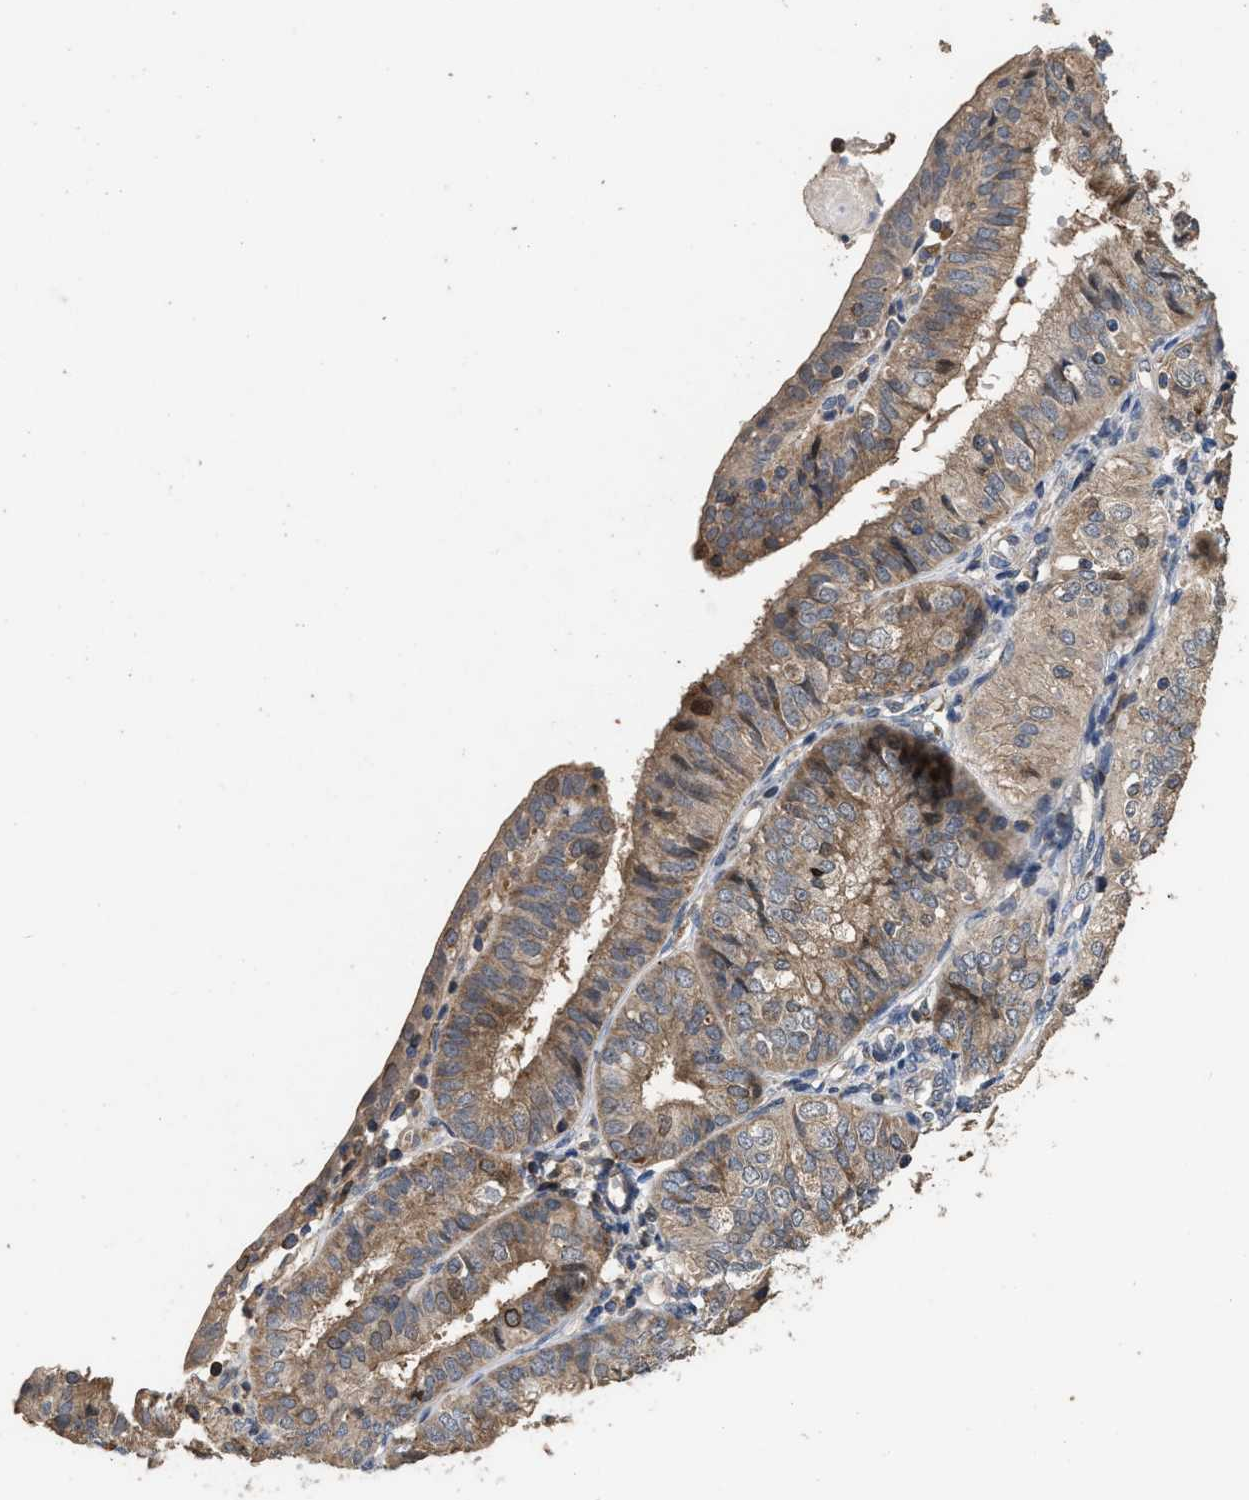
{"staining": {"intensity": "weak", "quantity": ">75%", "location": "cytoplasmic/membranous"}, "tissue": "endometrial cancer", "cell_type": "Tumor cells", "image_type": "cancer", "snomed": [{"axis": "morphology", "description": "Adenocarcinoma, NOS"}, {"axis": "topography", "description": "Endometrium"}], "caption": "Approximately >75% of tumor cells in human endometrial adenocarcinoma reveal weak cytoplasmic/membranous protein staining as visualized by brown immunohistochemical staining.", "gene": "TDRKH", "patient": {"sex": "female", "age": 58}}